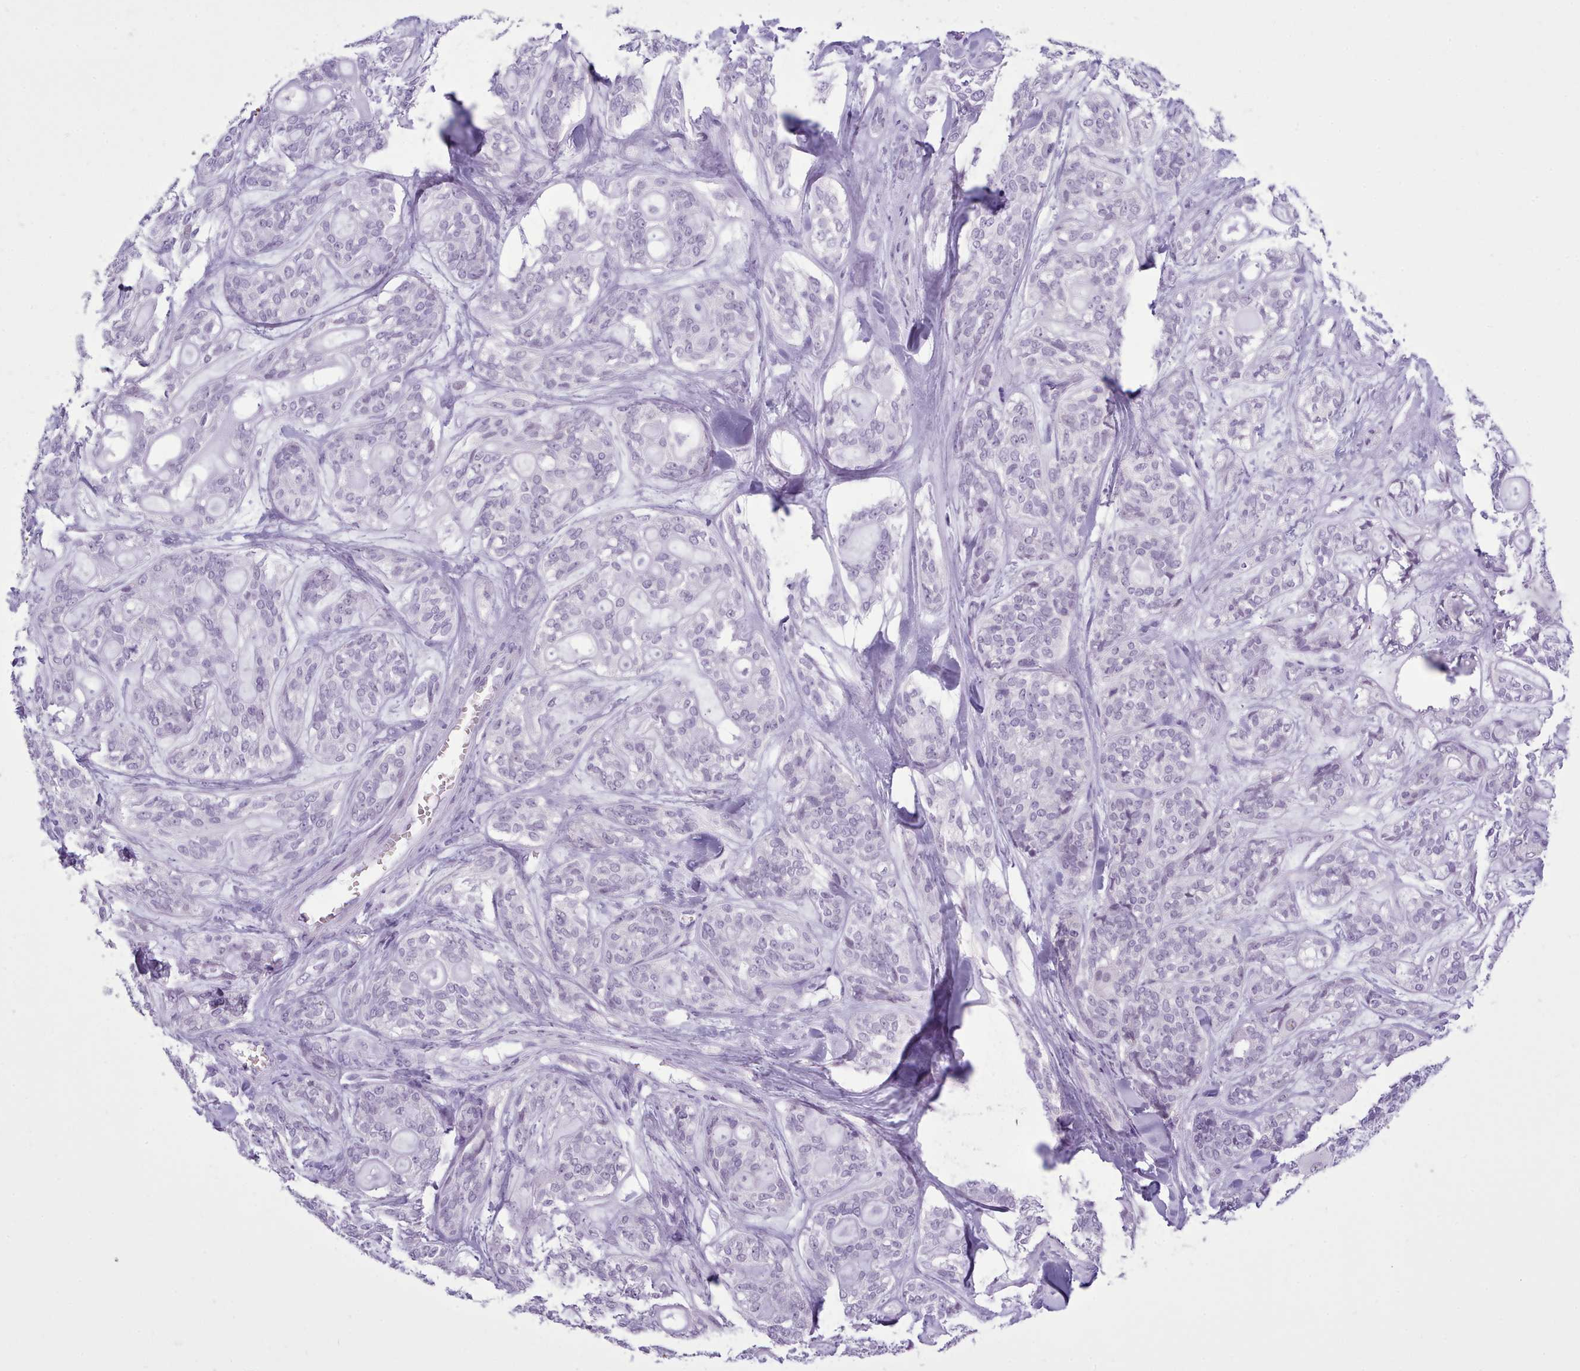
{"staining": {"intensity": "negative", "quantity": "none", "location": "none"}, "tissue": "head and neck cancer", "cell_type": "Tumor cells", "image_type": "cancer", "snomed": [{"axis": "morphology", "description": "Adenocarcinoma, NOS"}, {"axis": "topography", "description": "Head-Neck"}], "caption": "This is a histopathology image of immunohistochemistry staining of head and neck cancer, which shows no staining in tumor cells.", "gene": "FBXO48", "patient": {"sex": "male", "age": 66}}